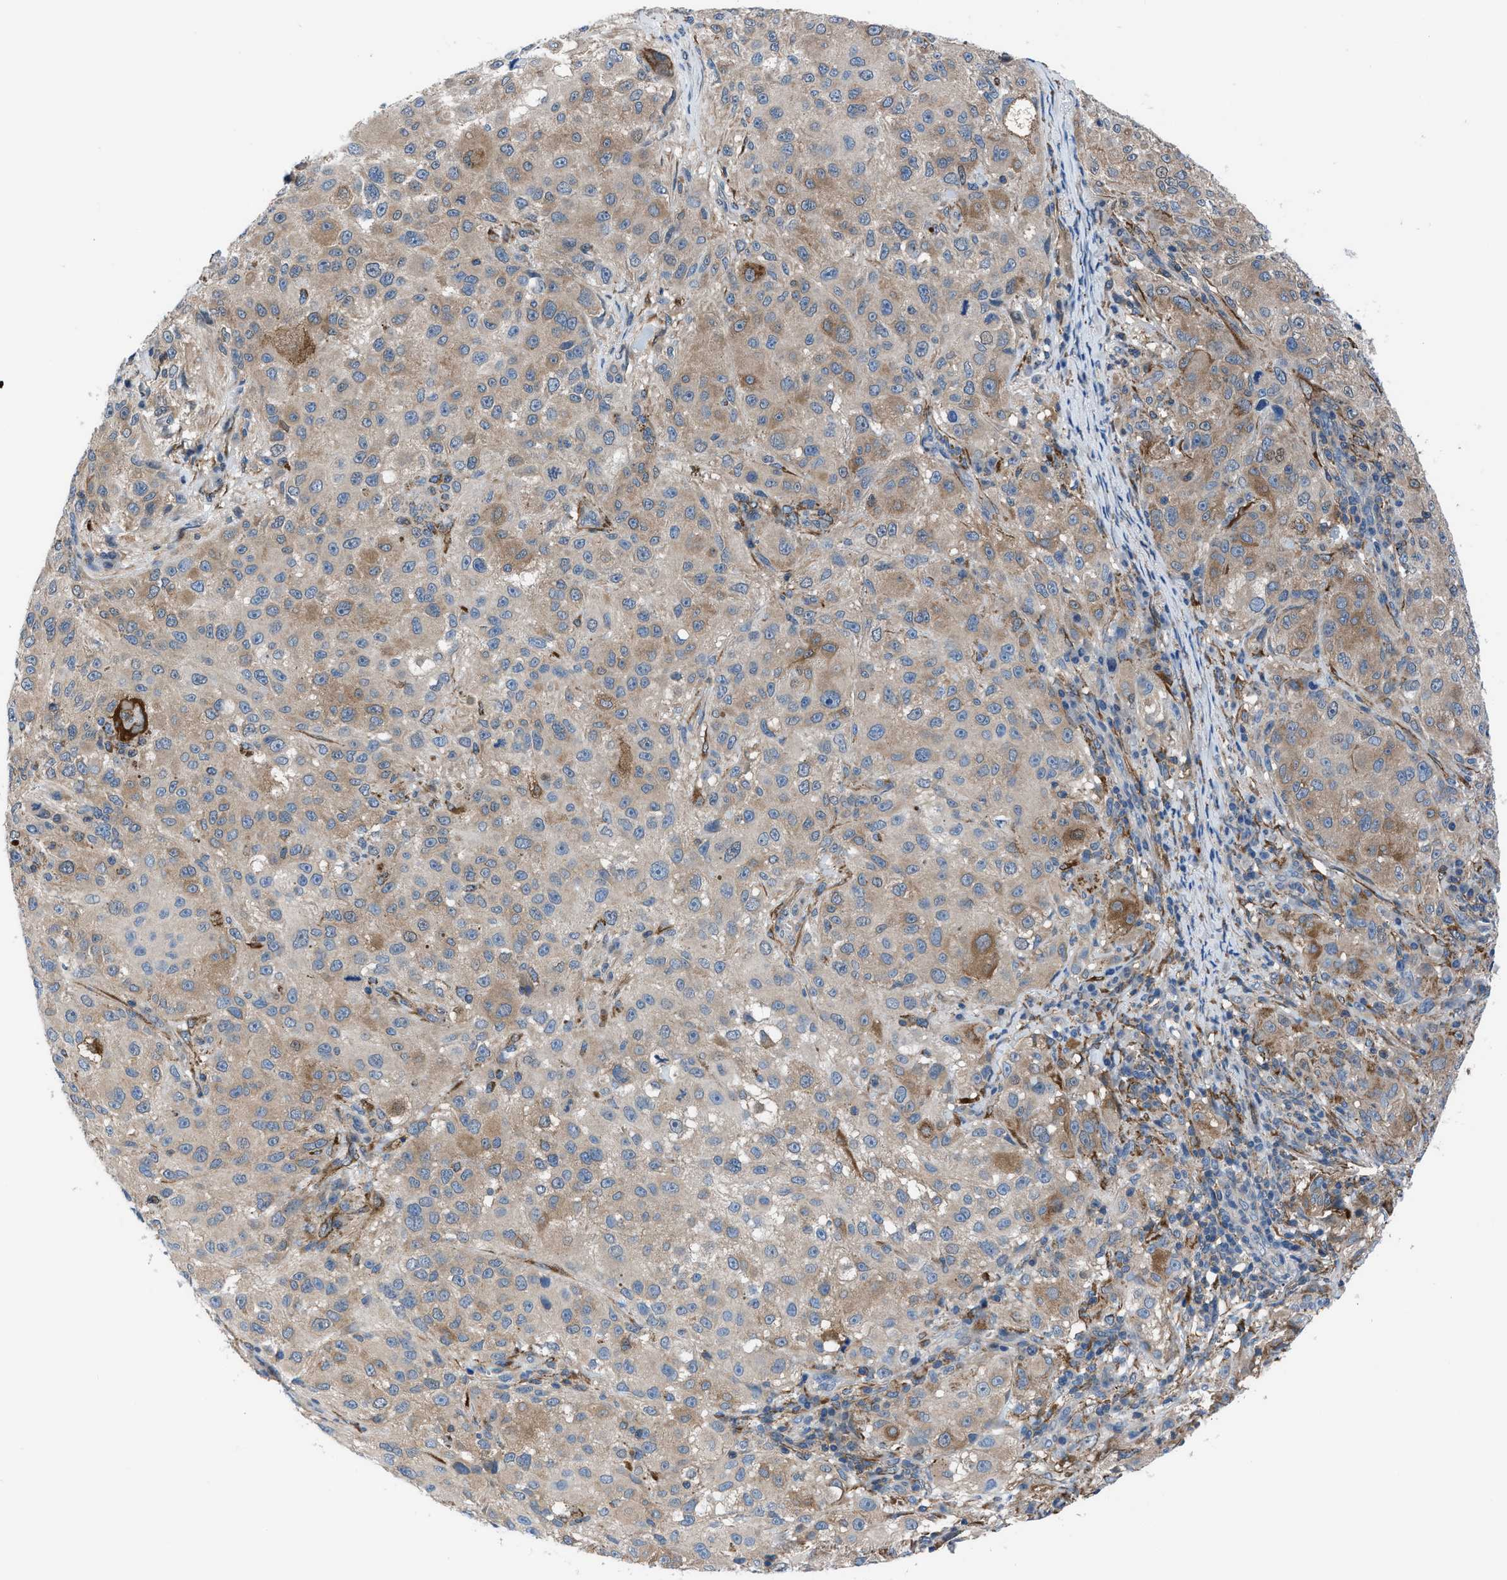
{"staining": {"intensity": "weak", "quantity": ">75%", "location": "cytoplasmic/membranous"}, "tissue": "melanoma", "cell_type": "Tumor cells", "image_type": "cancer", "snomed": [{"axis": "morphology", "description": "Necrosis, NOS"}, {"axis": "morphology", "description": "Malignant melanoma, NOS"}, {"axis": "topography", "description": "Skin"}], "caption": "About >75% of tumor cells in malignant melanoma demonstrate weak cytoplasmic/membranous protein expression as visualized by brown immunohistochemical staining.", "gene": "TMEM45B", "patient": {"sex": "female", "age": 87}}